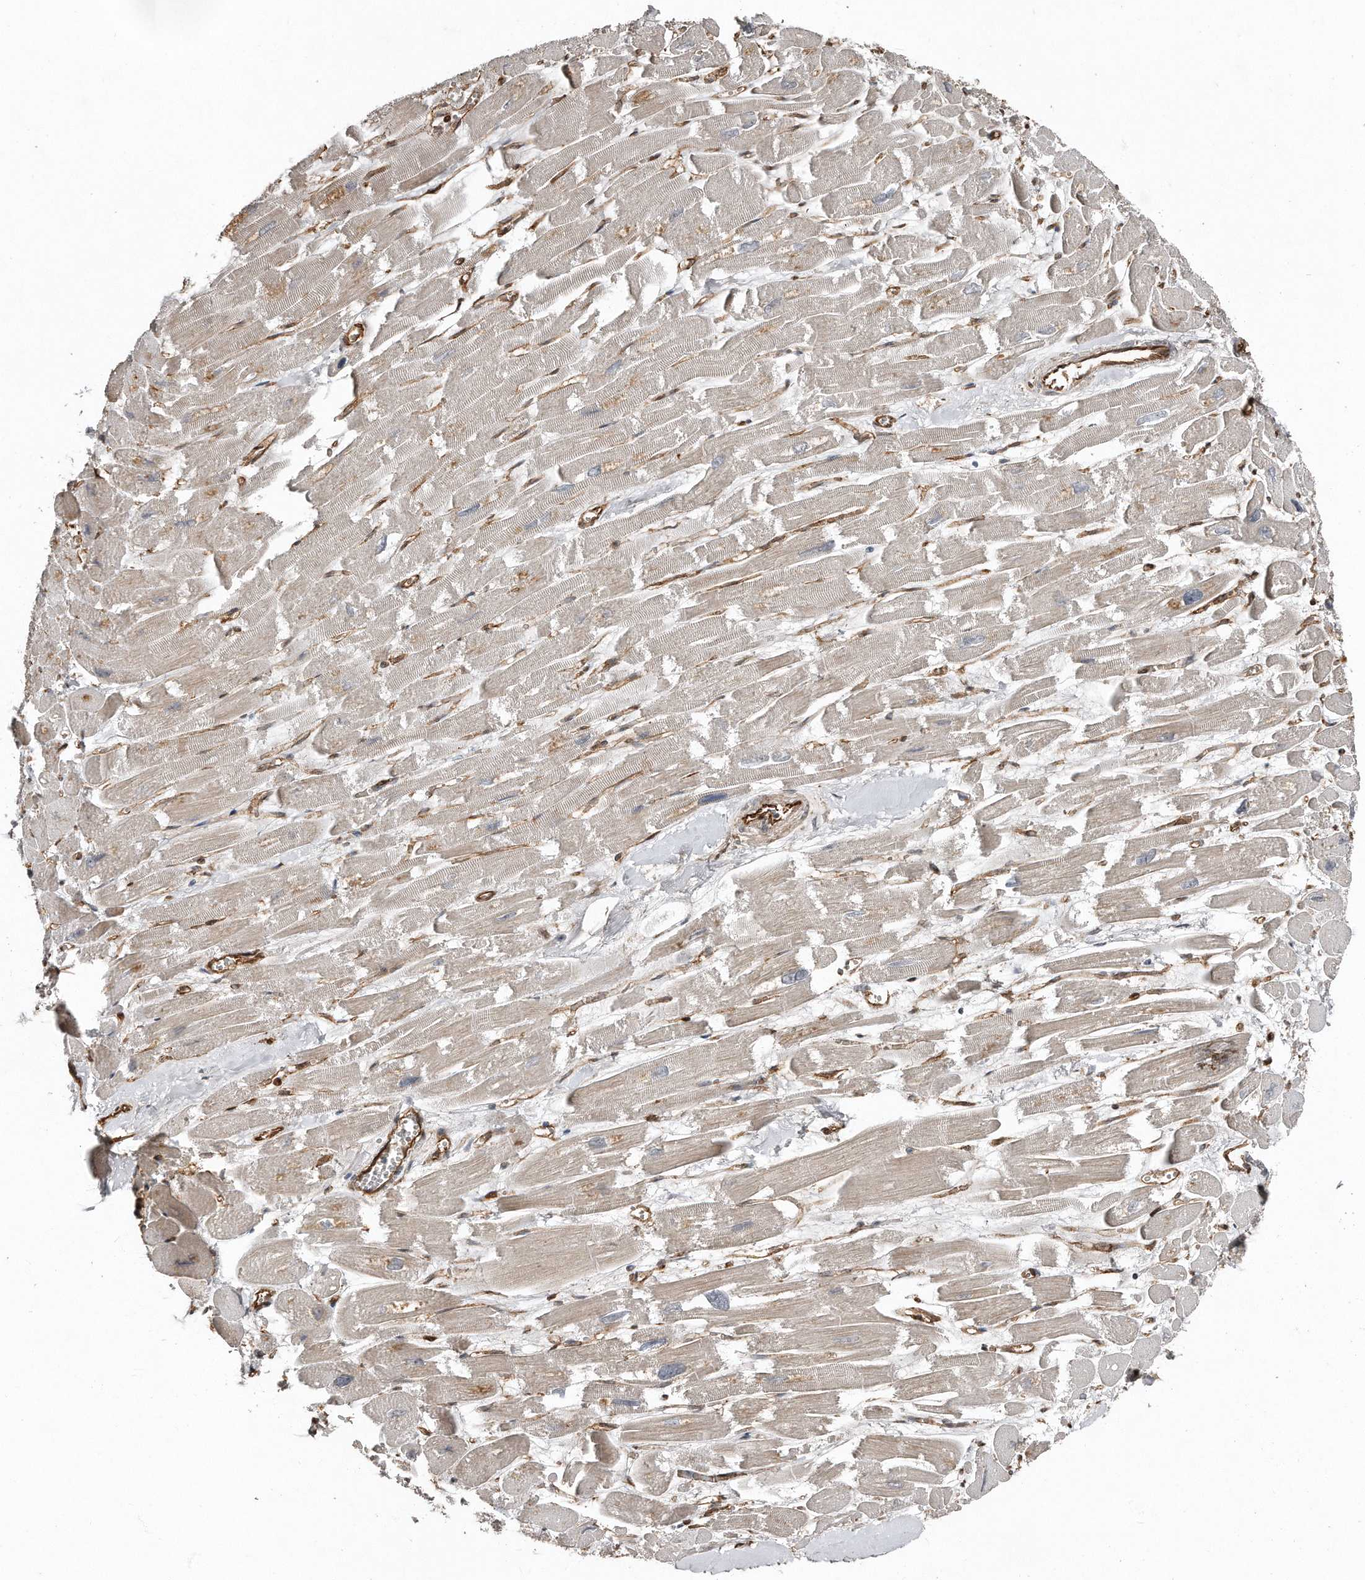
{"staining": {"intensity": "negative", "quantity": "none", "location": "none"}, "tissue": "heart muscle", "cell_type": "Cardiomyocytes", "image_type": "normal", "snomed": [{"axis": "morphology", "description": "Normal tissue, NOS"}, {"axis": "topography", "description": "Heart"}], "caption": "The image exhibits no significant positivity in cardiomyocytes of heart muscle. Nuclei are stained in blue.", "gene": "SNAP47", "patient": {"sex": "male", "age": 54}}